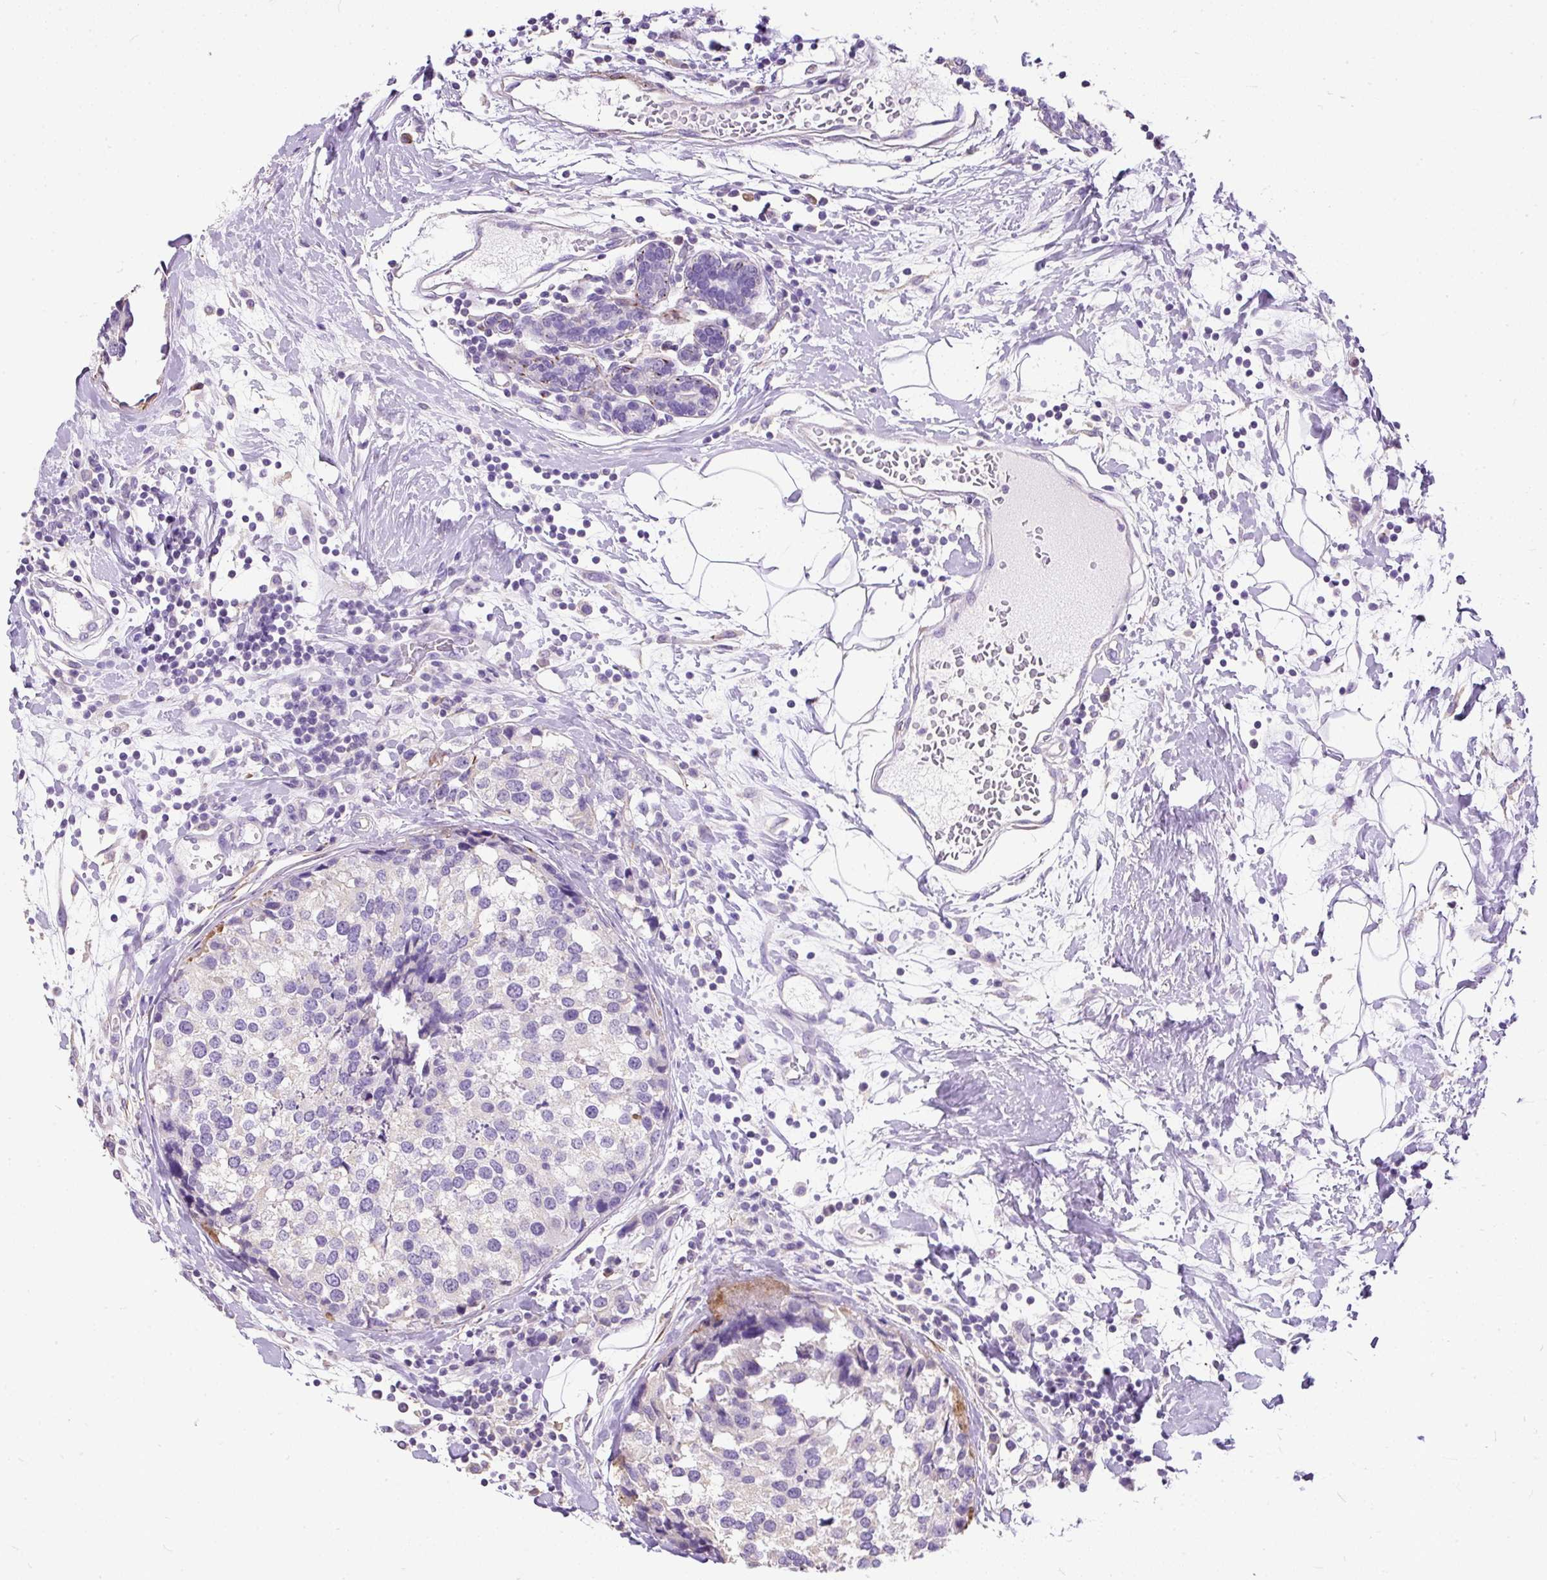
{"staining": {"intensity": "negative", "quantity": "none", "location": "none"}, "tissue": "breast cancer", "cell_type": "Tumor cells", "image_type": "cancer", "snomed": [{"axis": "morphology", "description": "Lobular carcinoma"}, {"axis": "topography", "description": "Breast"}], "caption": "An IHC micrograph of breast cancer is shown. There is no staining in tumor cells of breast cancer.", "gene": "GBX1", "patient": {"sex": "female", "age": 59}}